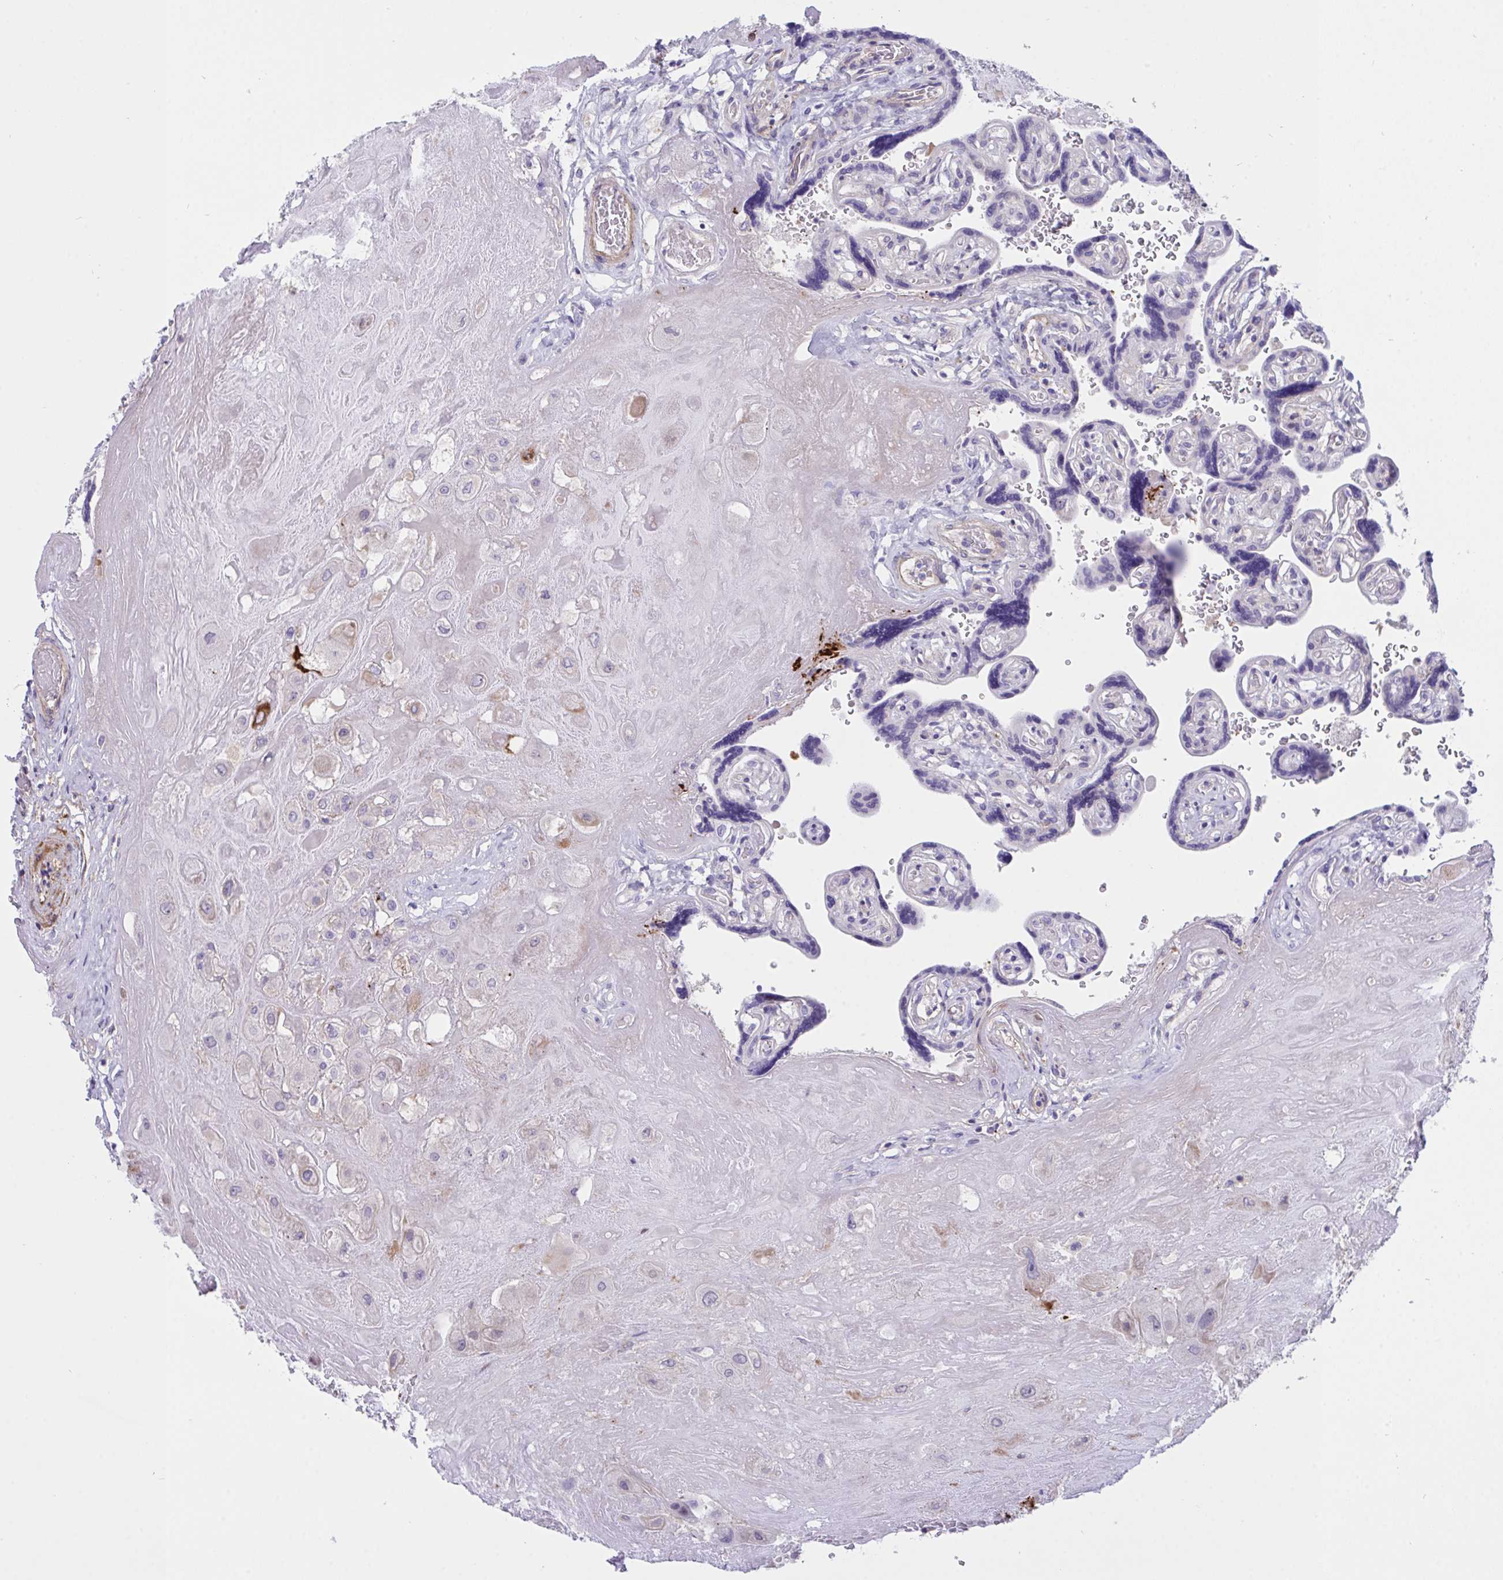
{"staining": {"intensity": "moderate", "quantity": "<25%", "location": "cytoplasmic/membranous"}, "tissue": "placenta", "cell_type": "Decidual cells", "image_type": "normal", "snomed": [{"axis": "morphology", "description": "Normal tissue, NOS"}, {"axis": "topography", "description": "Placenta"}], "caption": "Human placenta stained with a brown dye demonstrates moderate cytoplasmic/membranous positive positivity in approximately <25% of decidual cells.", "gene": "PPIH", "patient": {"sex": "female", "age": 32}}